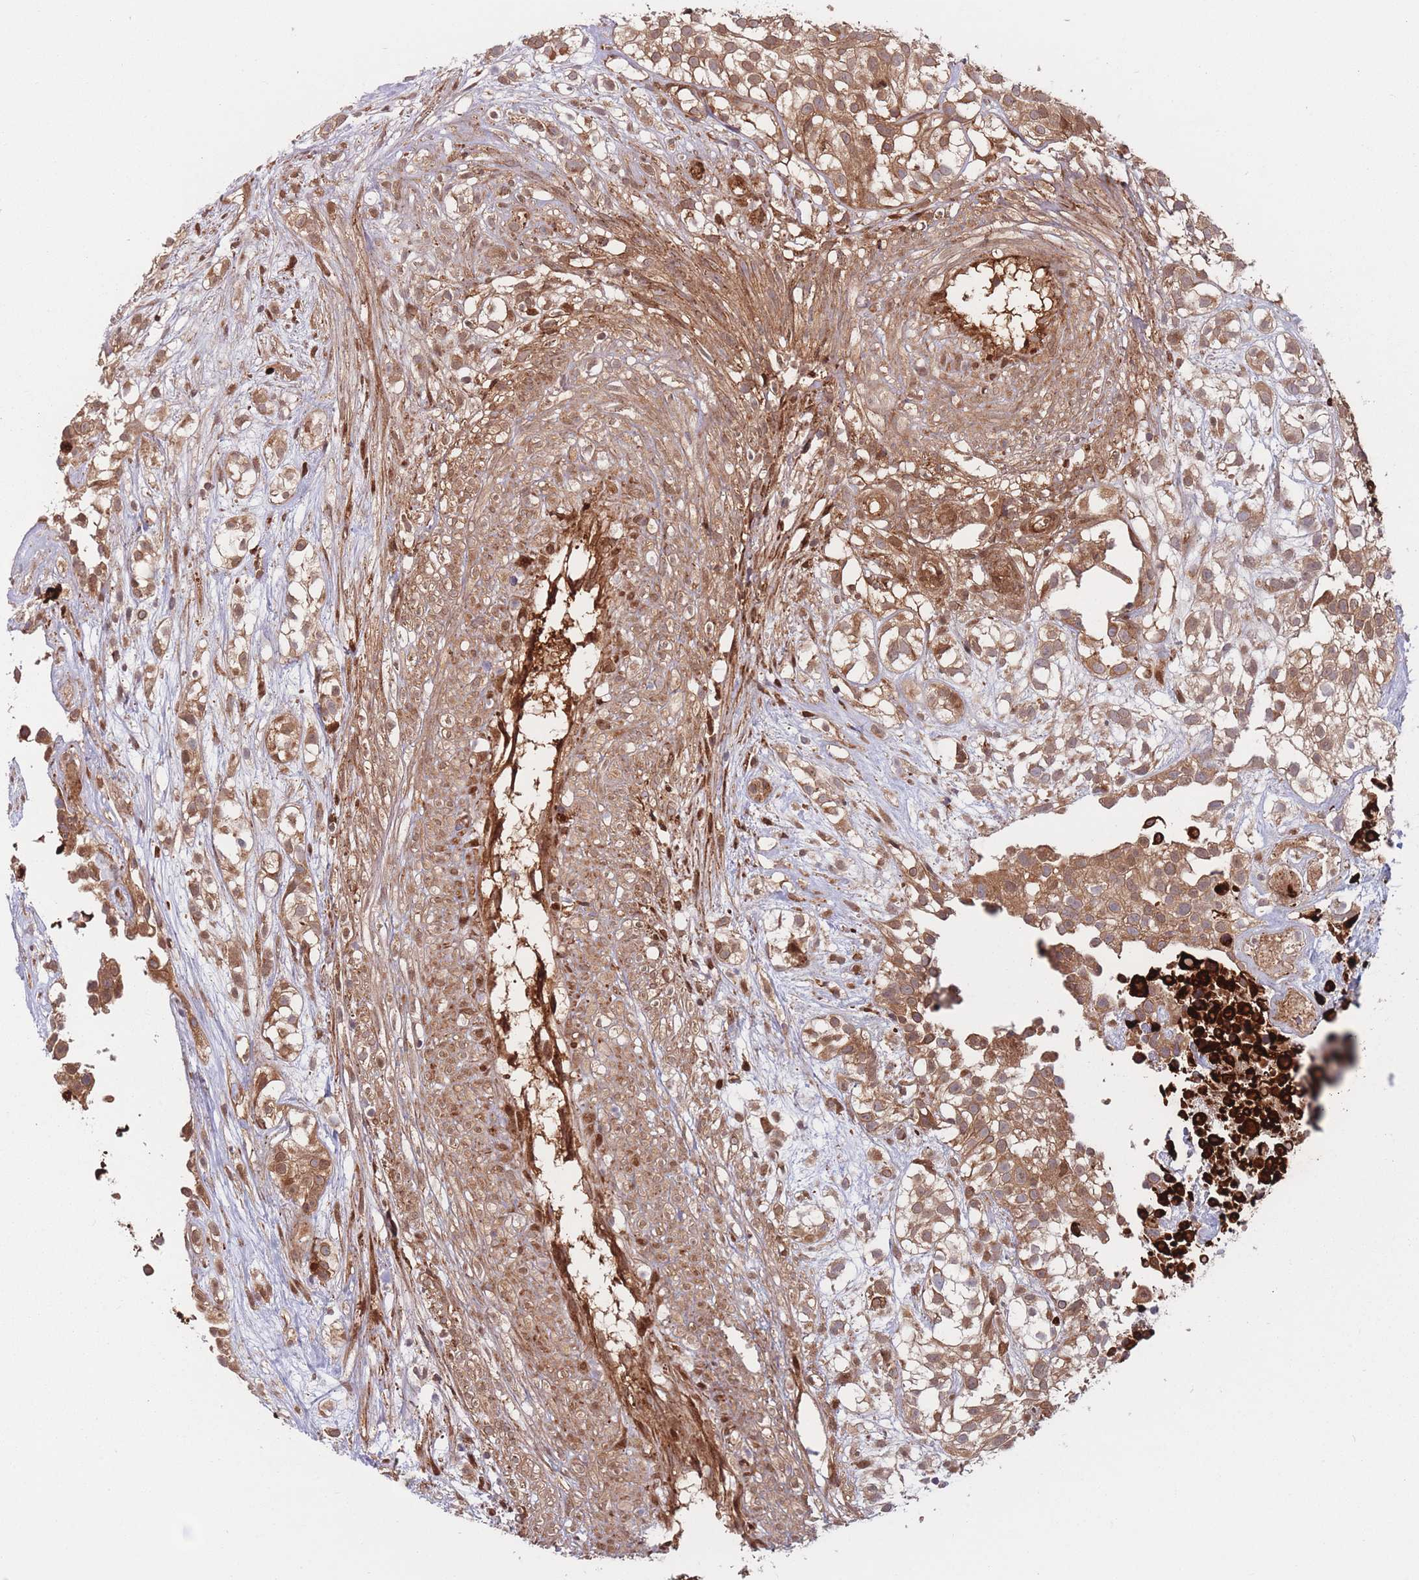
{"staining": {"intensity": "moderate", "quantity": ">75%", "location": "cytoplasmic/membranous"}, "tissue": "urothelial cancer", "cell_type": "Tumor cells", "image_type": "cancer", "snomed": [{"axis": "morphology", "description": "Urothelial carcinoma, High grade"}, {"axis": "topography", "description": "Urinary bladder"}], "caption": "High-magnification brightfield microscopy of high-grade urothelial carcinoma stained with DAB (brown) and counterstained with hematoxylin (blue). tumor cells exhibit moderate cytoplasmic/membranous expression is present in about>75% of cells.", "gene": "PODXL2", "patient": {"sex": "male", "age": 56}}